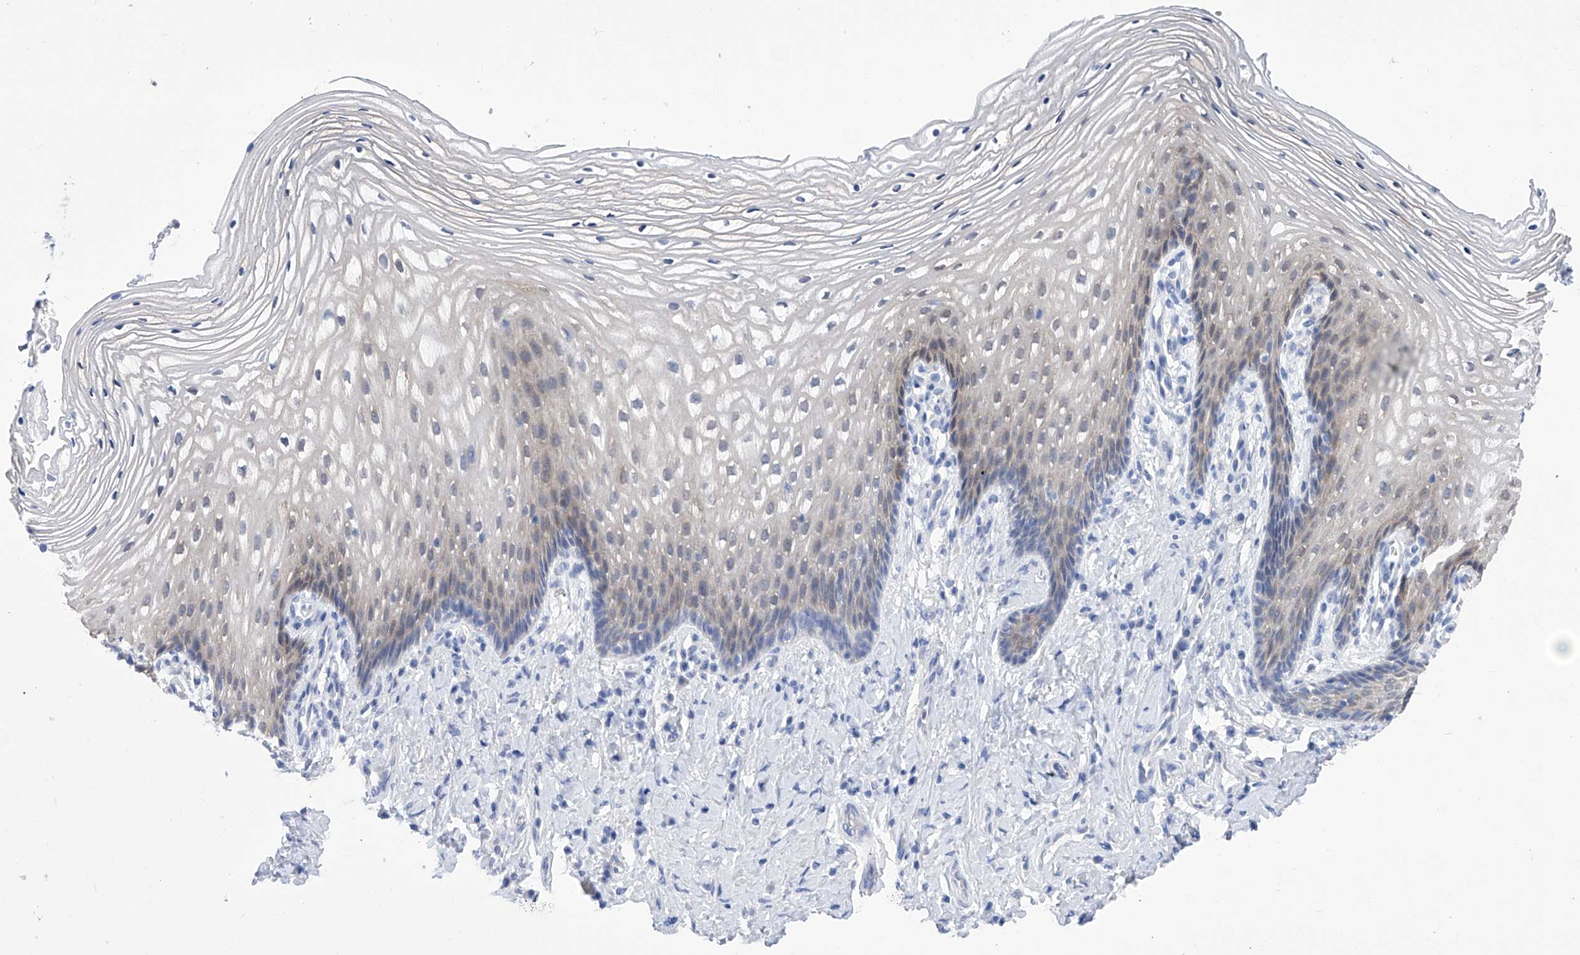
{"staining": {"intensity": "negative", "quantity": "none", "location": "none"}, "tissue": "vagina", "cell_type": "Squamous epithelial cells", "image_type": "normal", "snomed": [{"axis": "morphology", "description": "Normal tissue, NOS"}, {"axis": "topography", "description": "Vagina"}], "caption": "A high-resolution image shows IHC staining of unremarkable vagina, which exhibits no significant positivity in squamous epithelial cells. (IHC, brightfield microscopy, high magnification).", "gene": "IMPA2", "patient": {"sex": "female", "age": 60}}